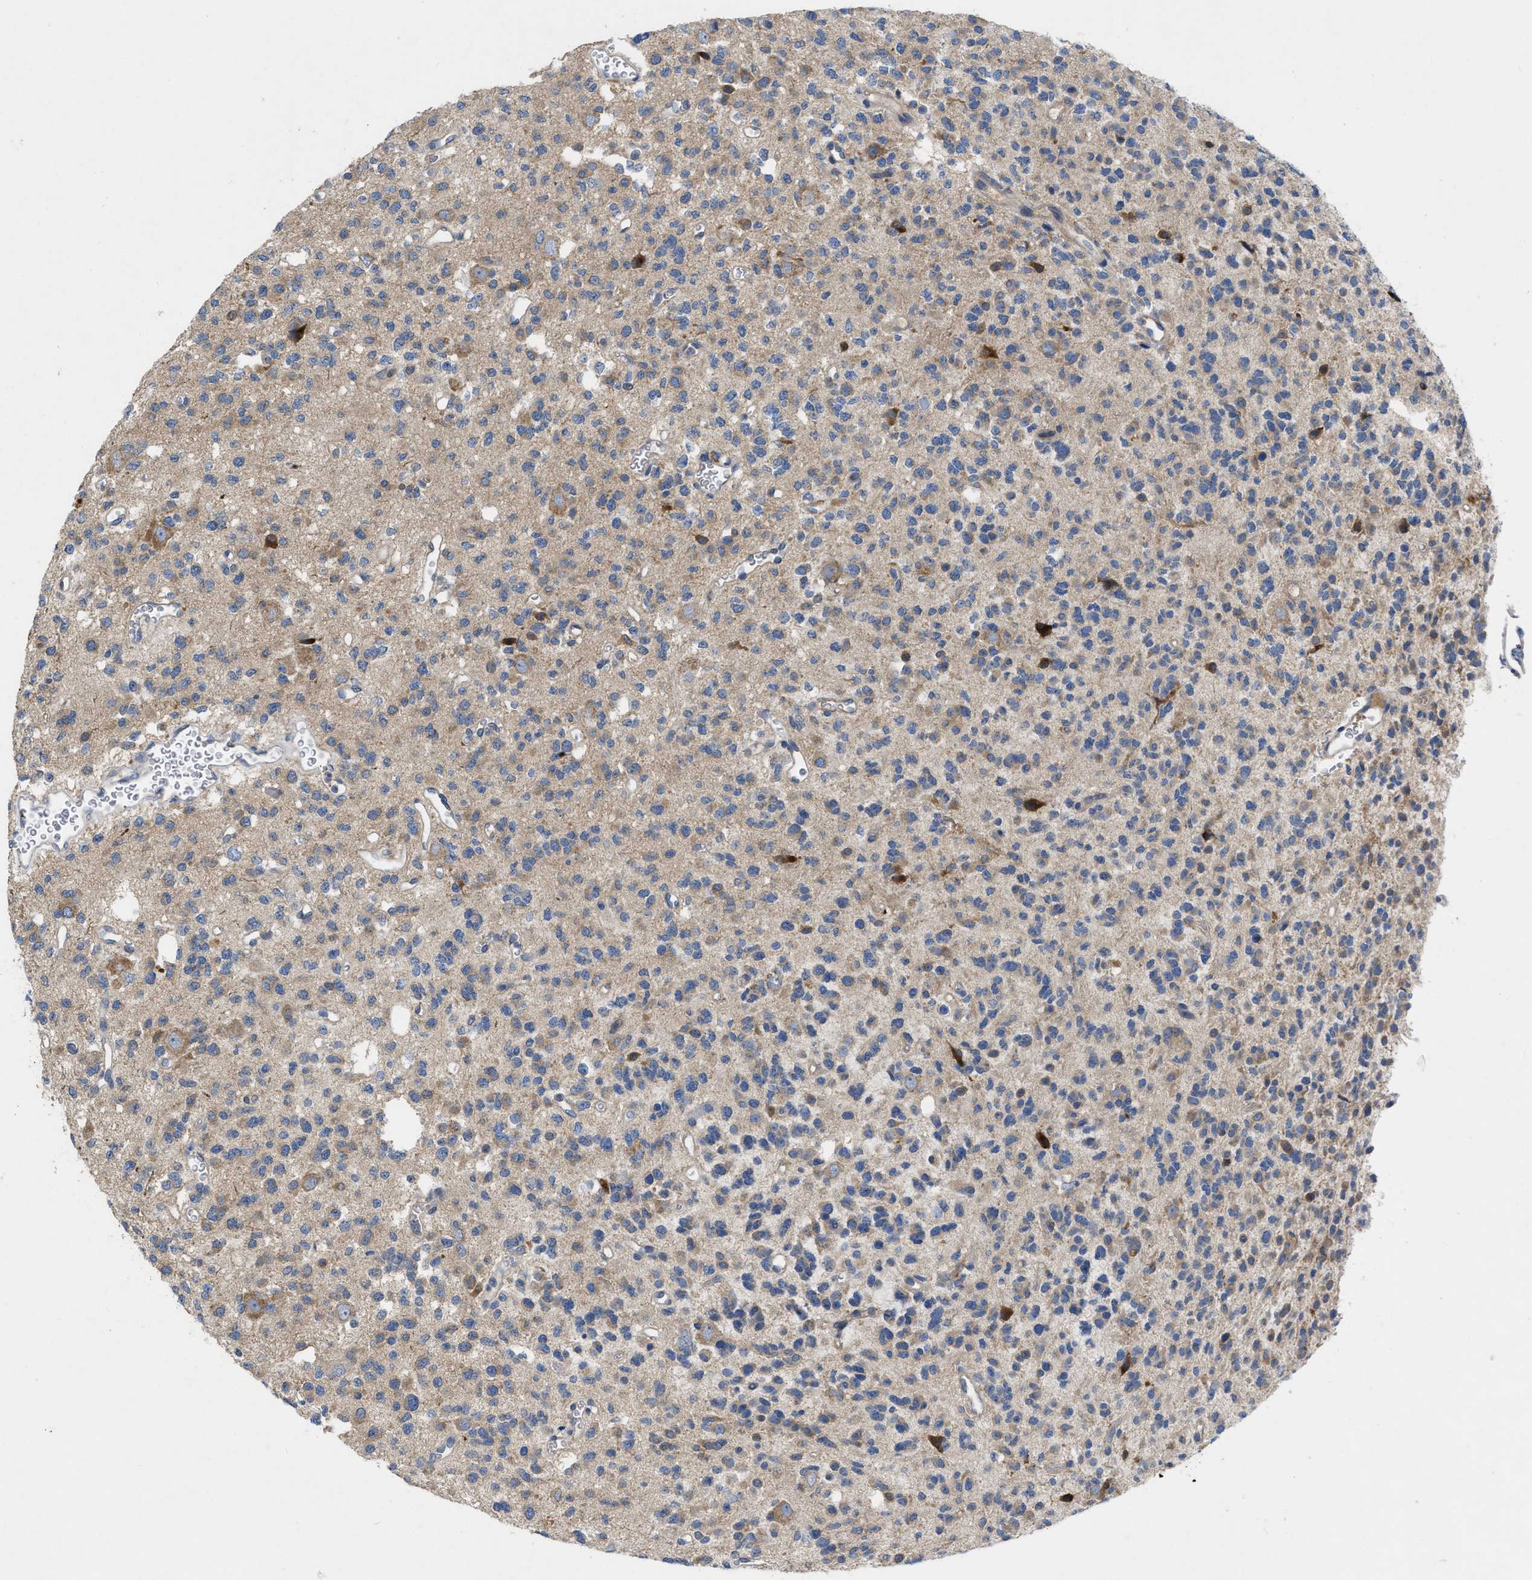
{"staining": {"intensity": "weak", "quantity": ">75%", "location": "cytoplasmic/membranous"}, "tissue": "glioma", "cell_type": "Tumor cells", "image_type": "cancer", "snomed": [{"axis": "morphology", "description": "Glioma, malignant, Low grade"}, {"axis": "topography", "description": "Brain"}], "caption": "Human glioma stained with a brown dye demonstrates weak cytoplasmic/membranous positive expression in about >75% of tumor cells.", "gene": "TMEM131", "patient": {"sex": "male", "age": 38}}